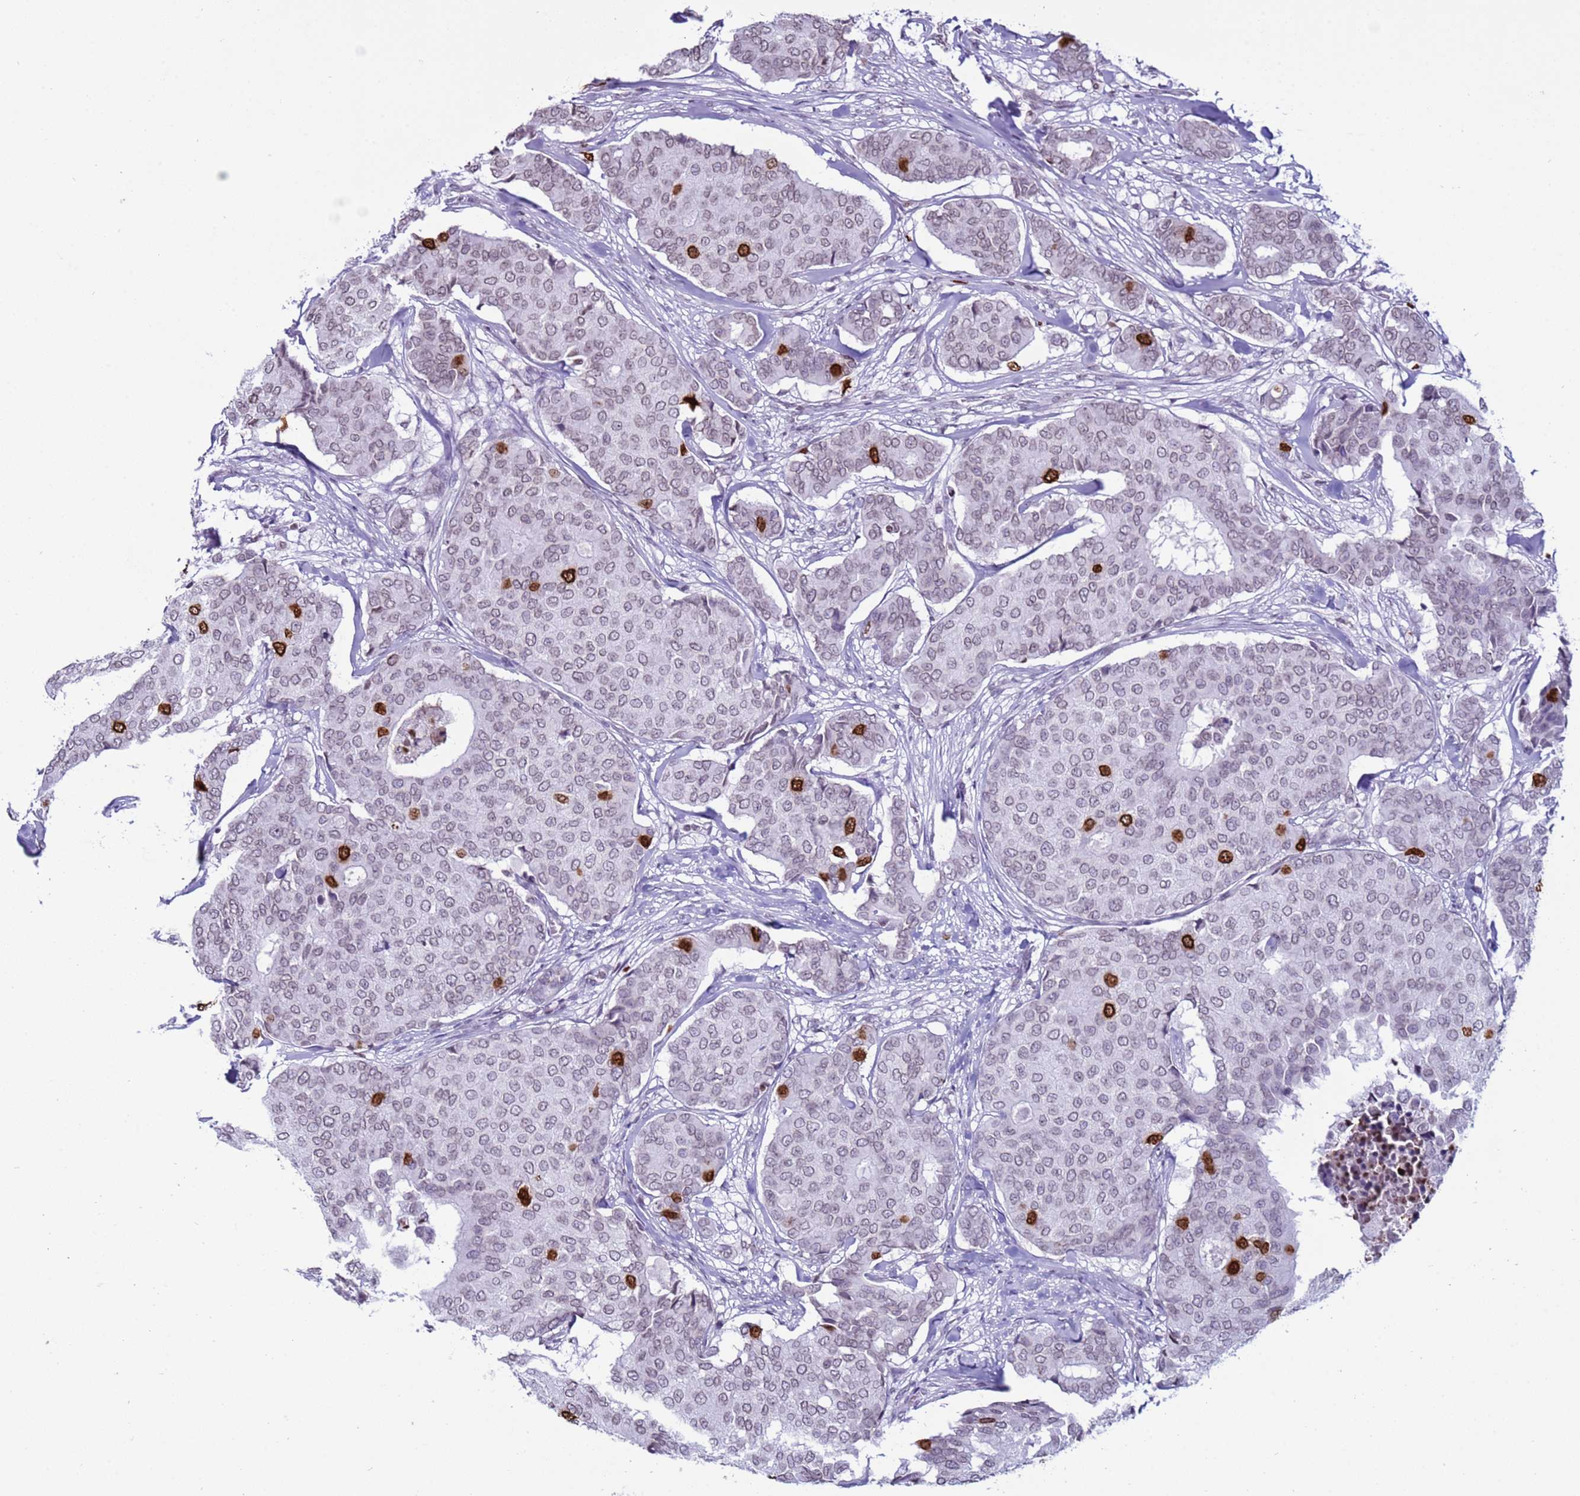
{"staining": {"intensity": "strong", "quantity": "<25%", "location": "nuclear"}, "tissue": "breast cancer", "cell_type": "Tumor cells", "image_type": "cancer", "snomed": [{"axis": "morphology", "description": "Duct carcinoma"}, {"axis": "topography", "description": "Breast"}], "caption": "Protein staining by immunohistochemistry (IHC) exhibits strong nuclear staining in approximately <25% of tumor cells in intraductal carcinoma (breast).", "gene": "H4C8", "patient": {"sex": "female", "age": 75}}